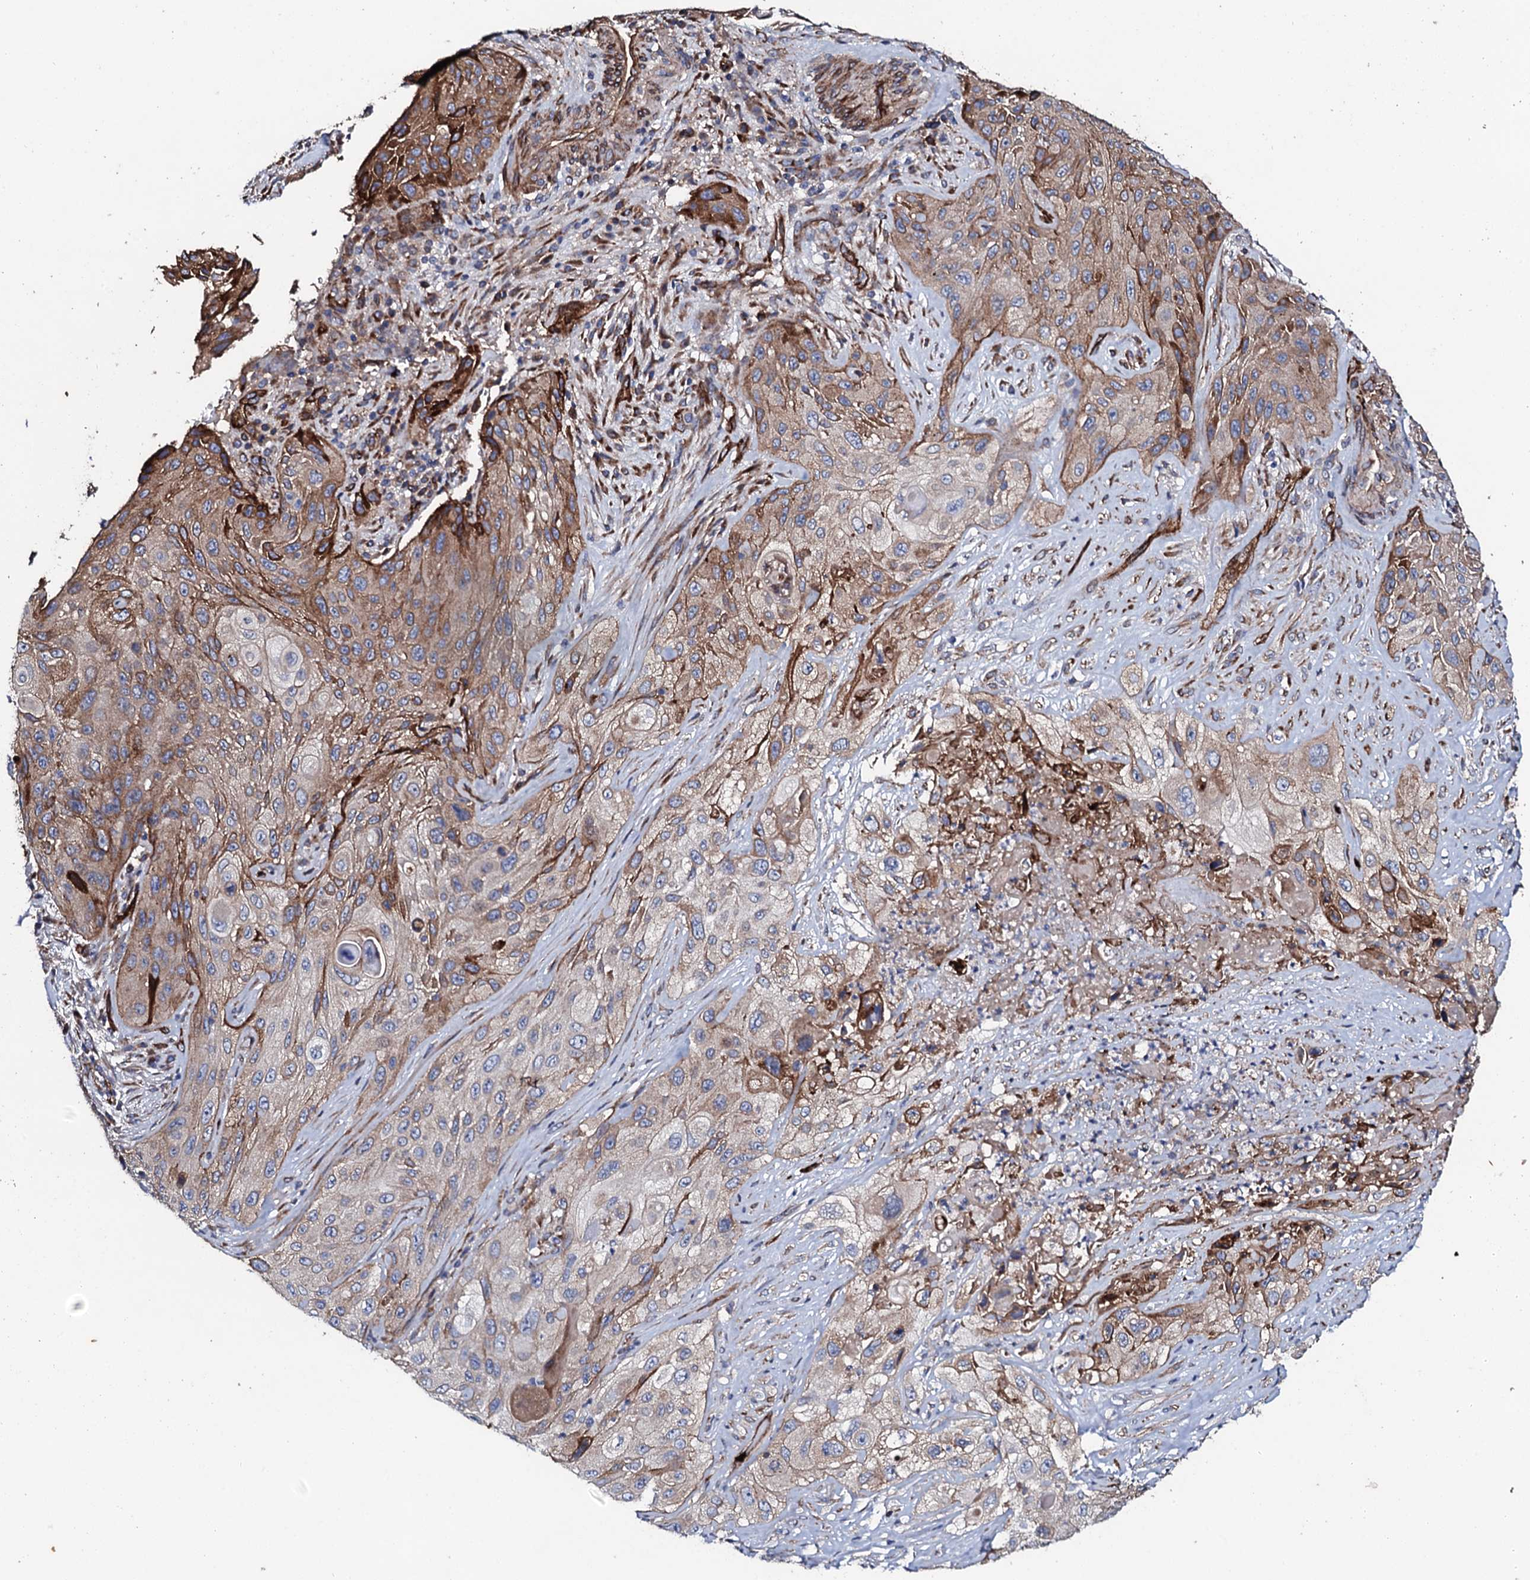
{"staining": {"intensity": "moderate", "quantity": "25%-75%", "location": "cytoplasmic/membranous"}, "tissue": "cervical cancer", "cell_type": "Tumor cells", "image_type": "cancer", "snomed": [{"axis": "morphology", "description": "Squamous cell carcinoma, NOS"}, {"axis": "topography", "description": "Cervix"}], "caption": "Immunohistochemistry photomicrograph of neoplastic tissue: human cervical squamous cell carcinoma stained using IHC demonstrates medium levels of moderate protein expression localized specifically in the cytoplasmic/membranous of tumor cells, appearing as a cytoplasmic/membranous brown color.", "gene": "DBX1", "patient": {"sex": "female", "age": 42}}